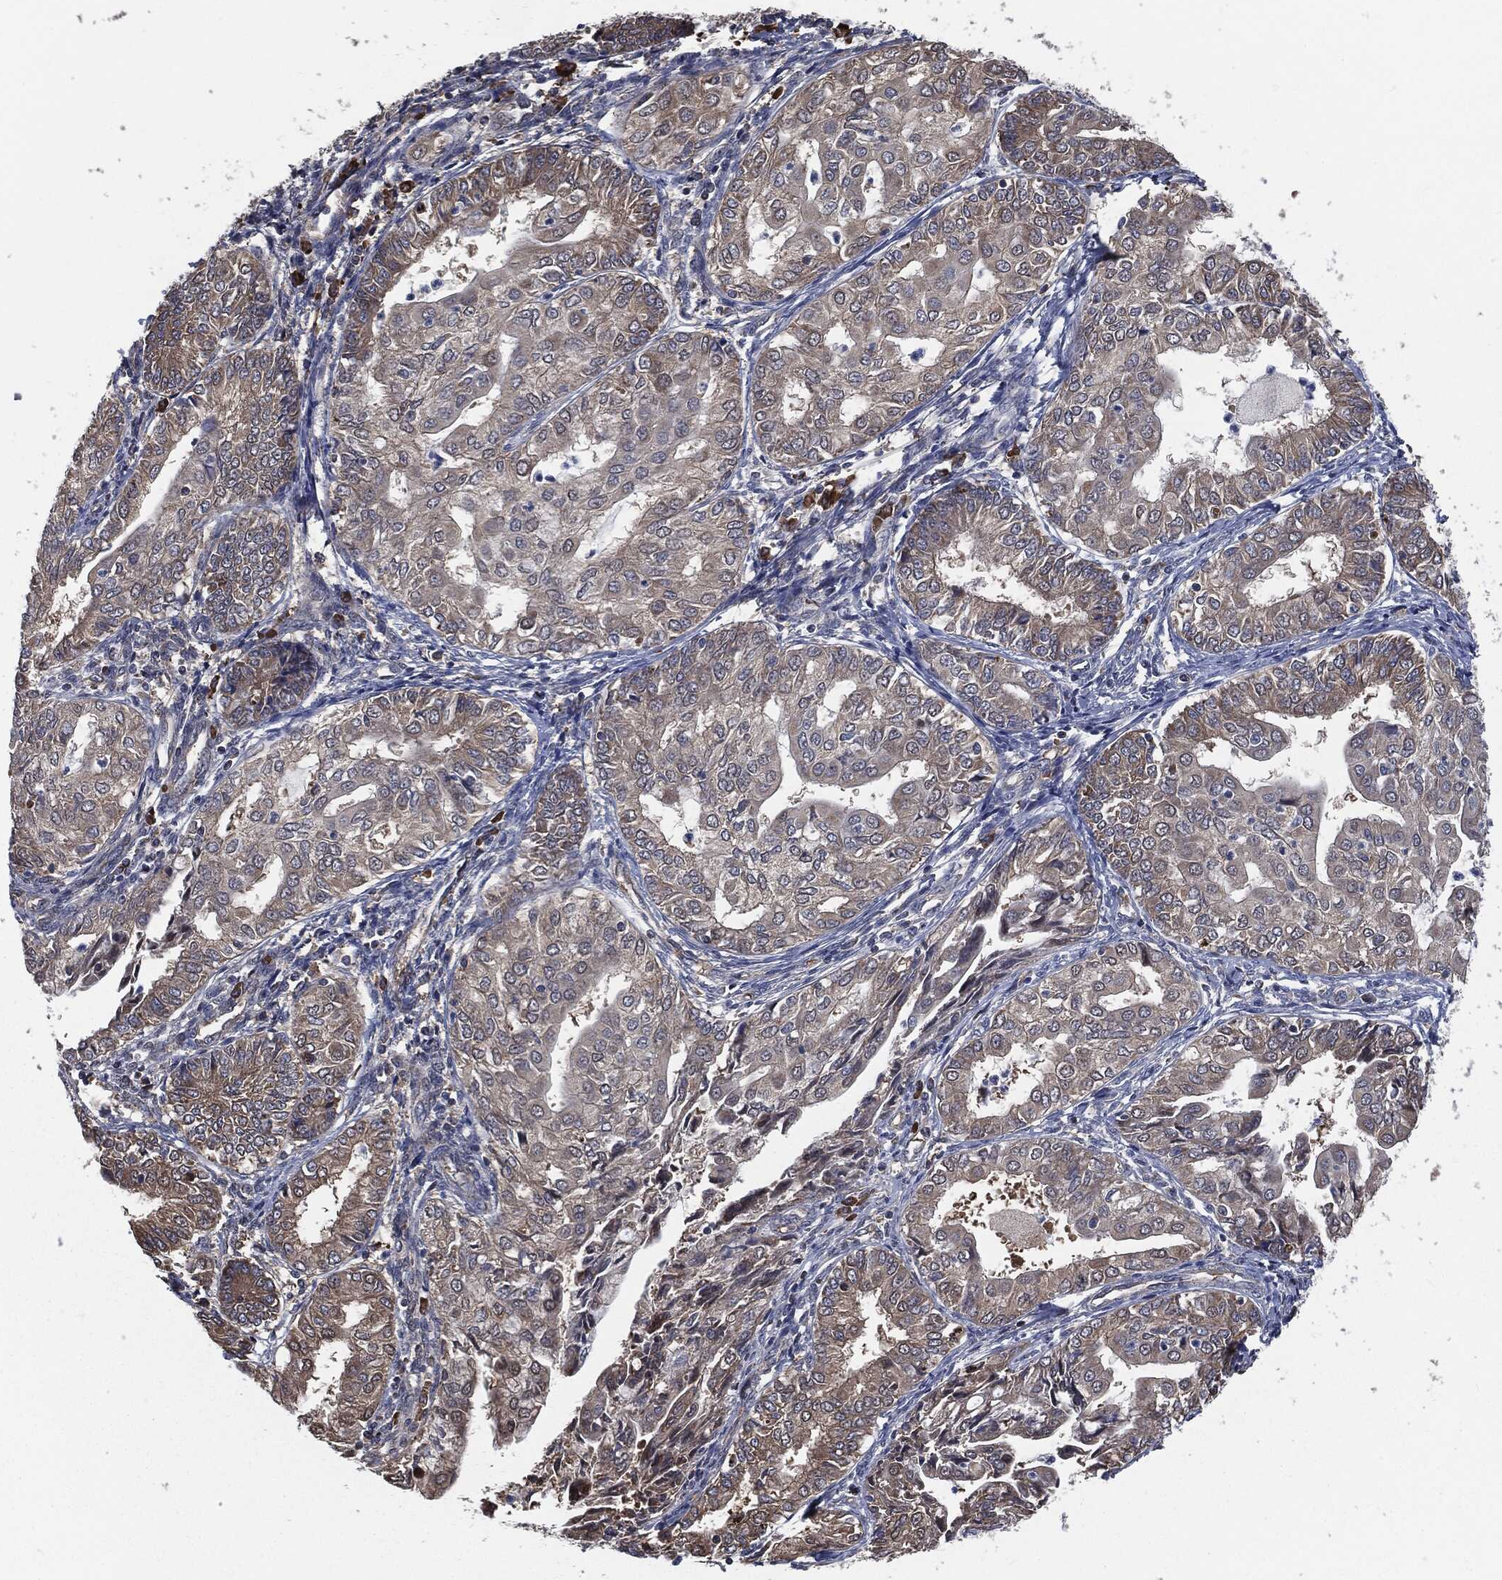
{"staining": {"intensity": "weak", "quantity": "<25%", "location": "cytoplasmic/membranous"}, "tissue": "endometrial cancer", "cell_type": "Tumor cells", "image_type": "cancer", "snomed": [{"axis": "morphology", "description": "Adenocarcinoma, NOS"}, {"axis": "topography", "description": "Endometrium"}], "caption": "High power microscopy image of an immunohistochemistry (IHC) photomicrograph of endometrial cancer (adenocarcinoma), revealing no significant expression in tumor cells.", "gene": "PRDX4", "patient": {"sex": "female", "age": 68}}